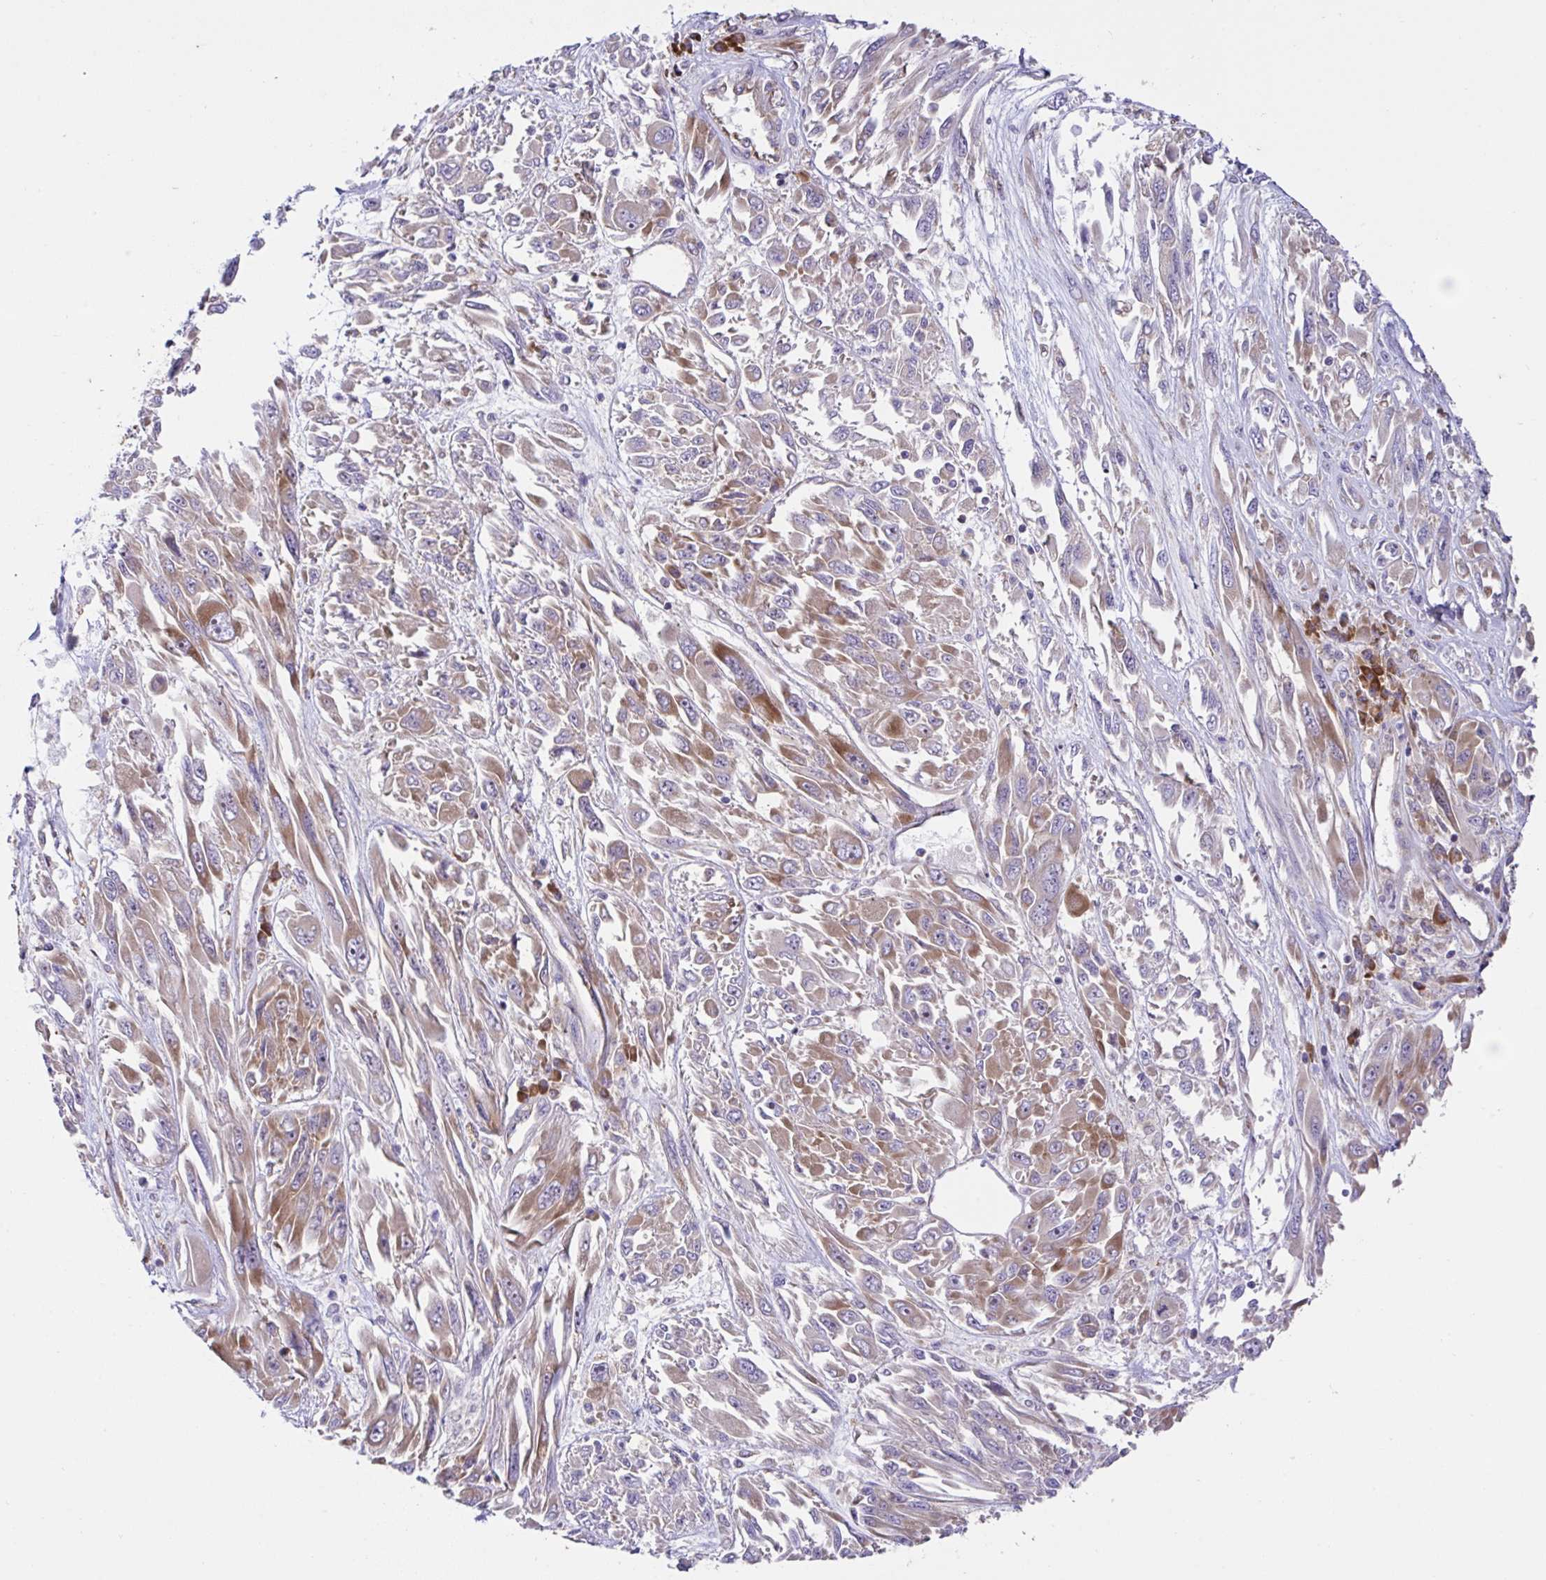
{"staining": {"intensity": "moderate", "quantity": "25%-75%", "location": "cytoplasmic/membranous"}, "tissue": "melanoma", "cell_type": "Tumor cells", "image_type": "cancer", "snomed": [{"axis": "morphology", "description": "Malignant melanoma, NOS"}, {"axis": "topography", "description": "Skin"}], "caption": "A micrograph showing moderate cytoplasmic/membranous staining in about 25%-75% of tumor cells in malignant melanoma, as visualized by brown immunohistochemical staining.", "gene": "FAU", "patient": {"sex": "female", "age": 91}}